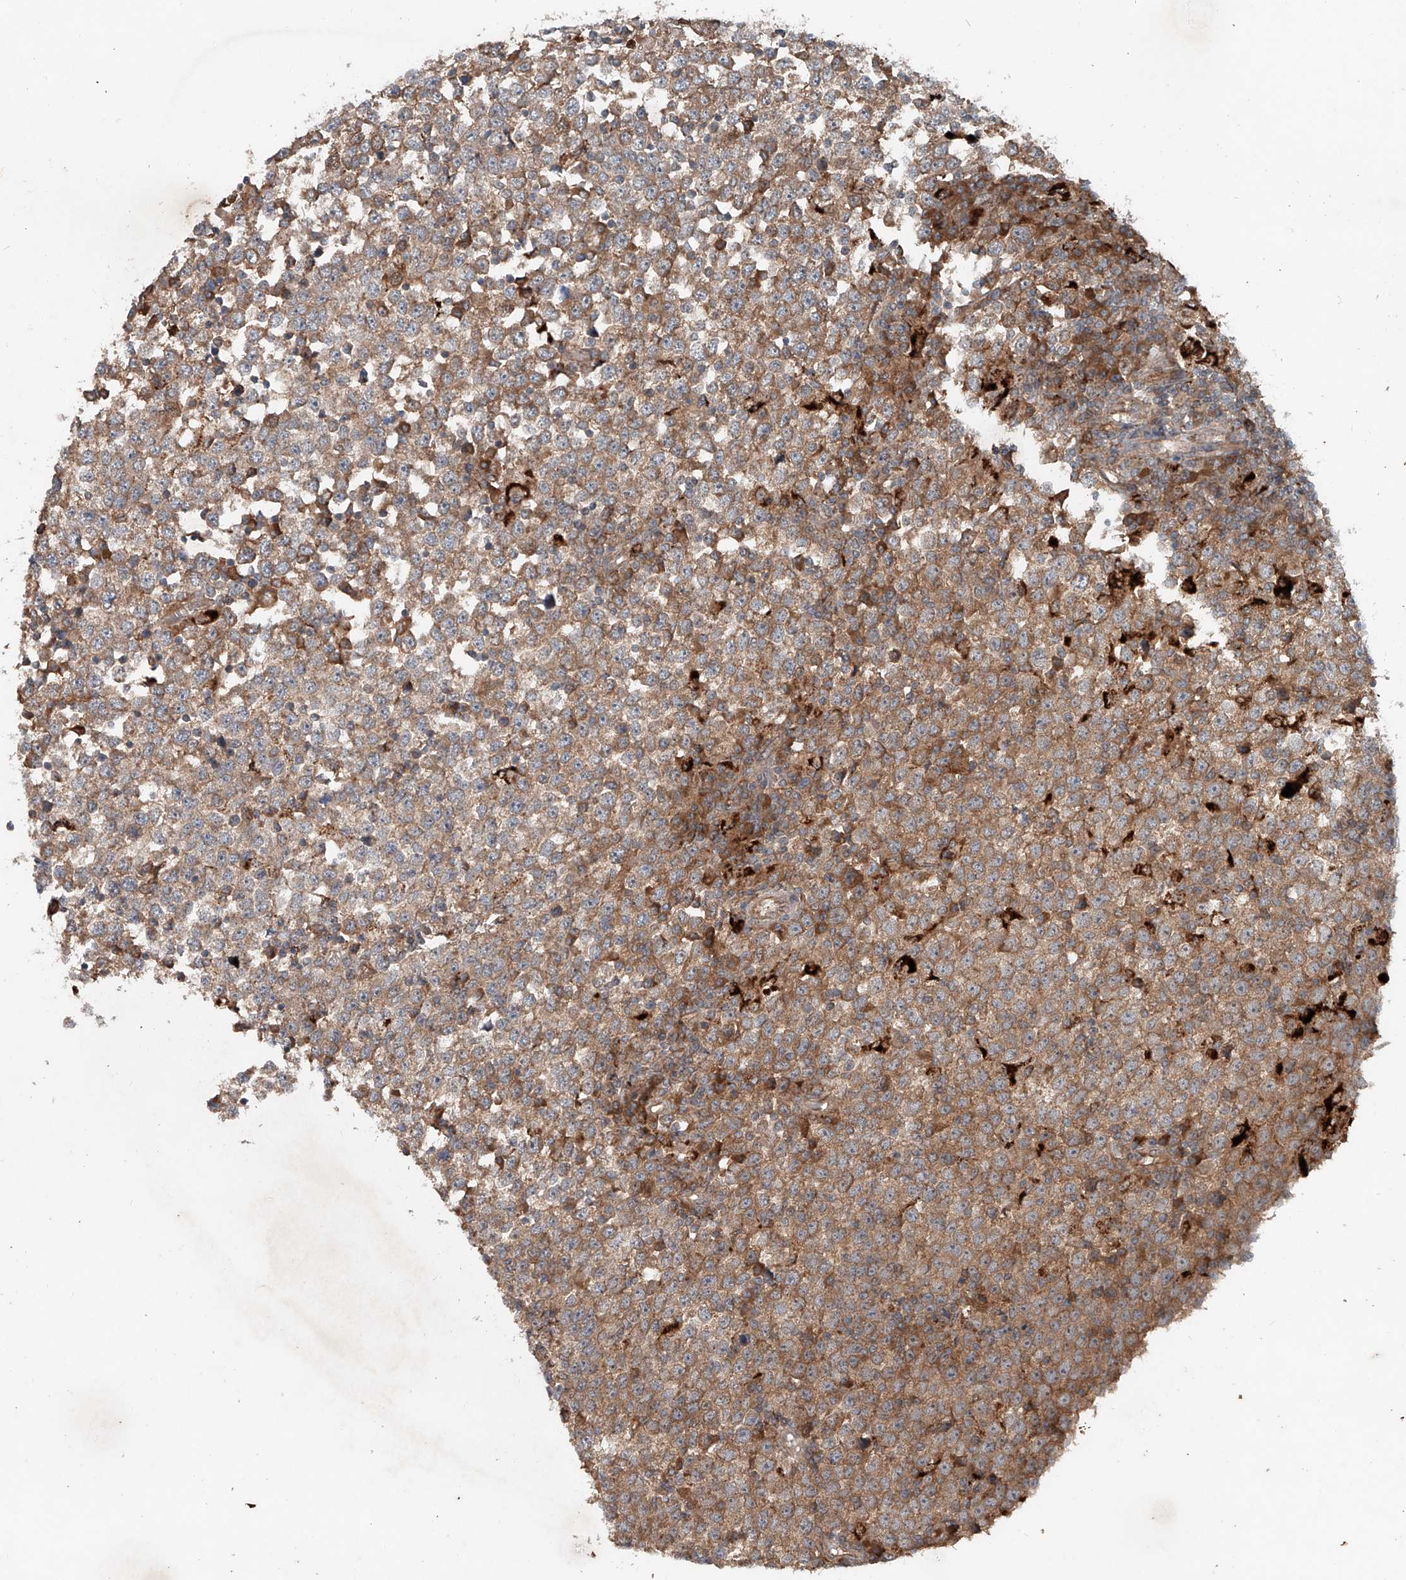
{"staining": {"intensity": "moderate", "quantity": ">75%", "location": "cytoplasmic/membranous"}, "tissue": "testis cancer", "cell_type": "Tumor cells", "image_type": "cancer", "snomed": [{"axis": "morphology", "description": "Seminoma, NOS"}, {"axis": "topography", "description": "Testis"}], "caption": "Protein expression analysis of testis cancer (seminoma) shows moderate cytoplasmic/membranous expression in about >75% of tumor cells.", "gene": "IER5", "patient": {"sex": "male", "age": 65}}